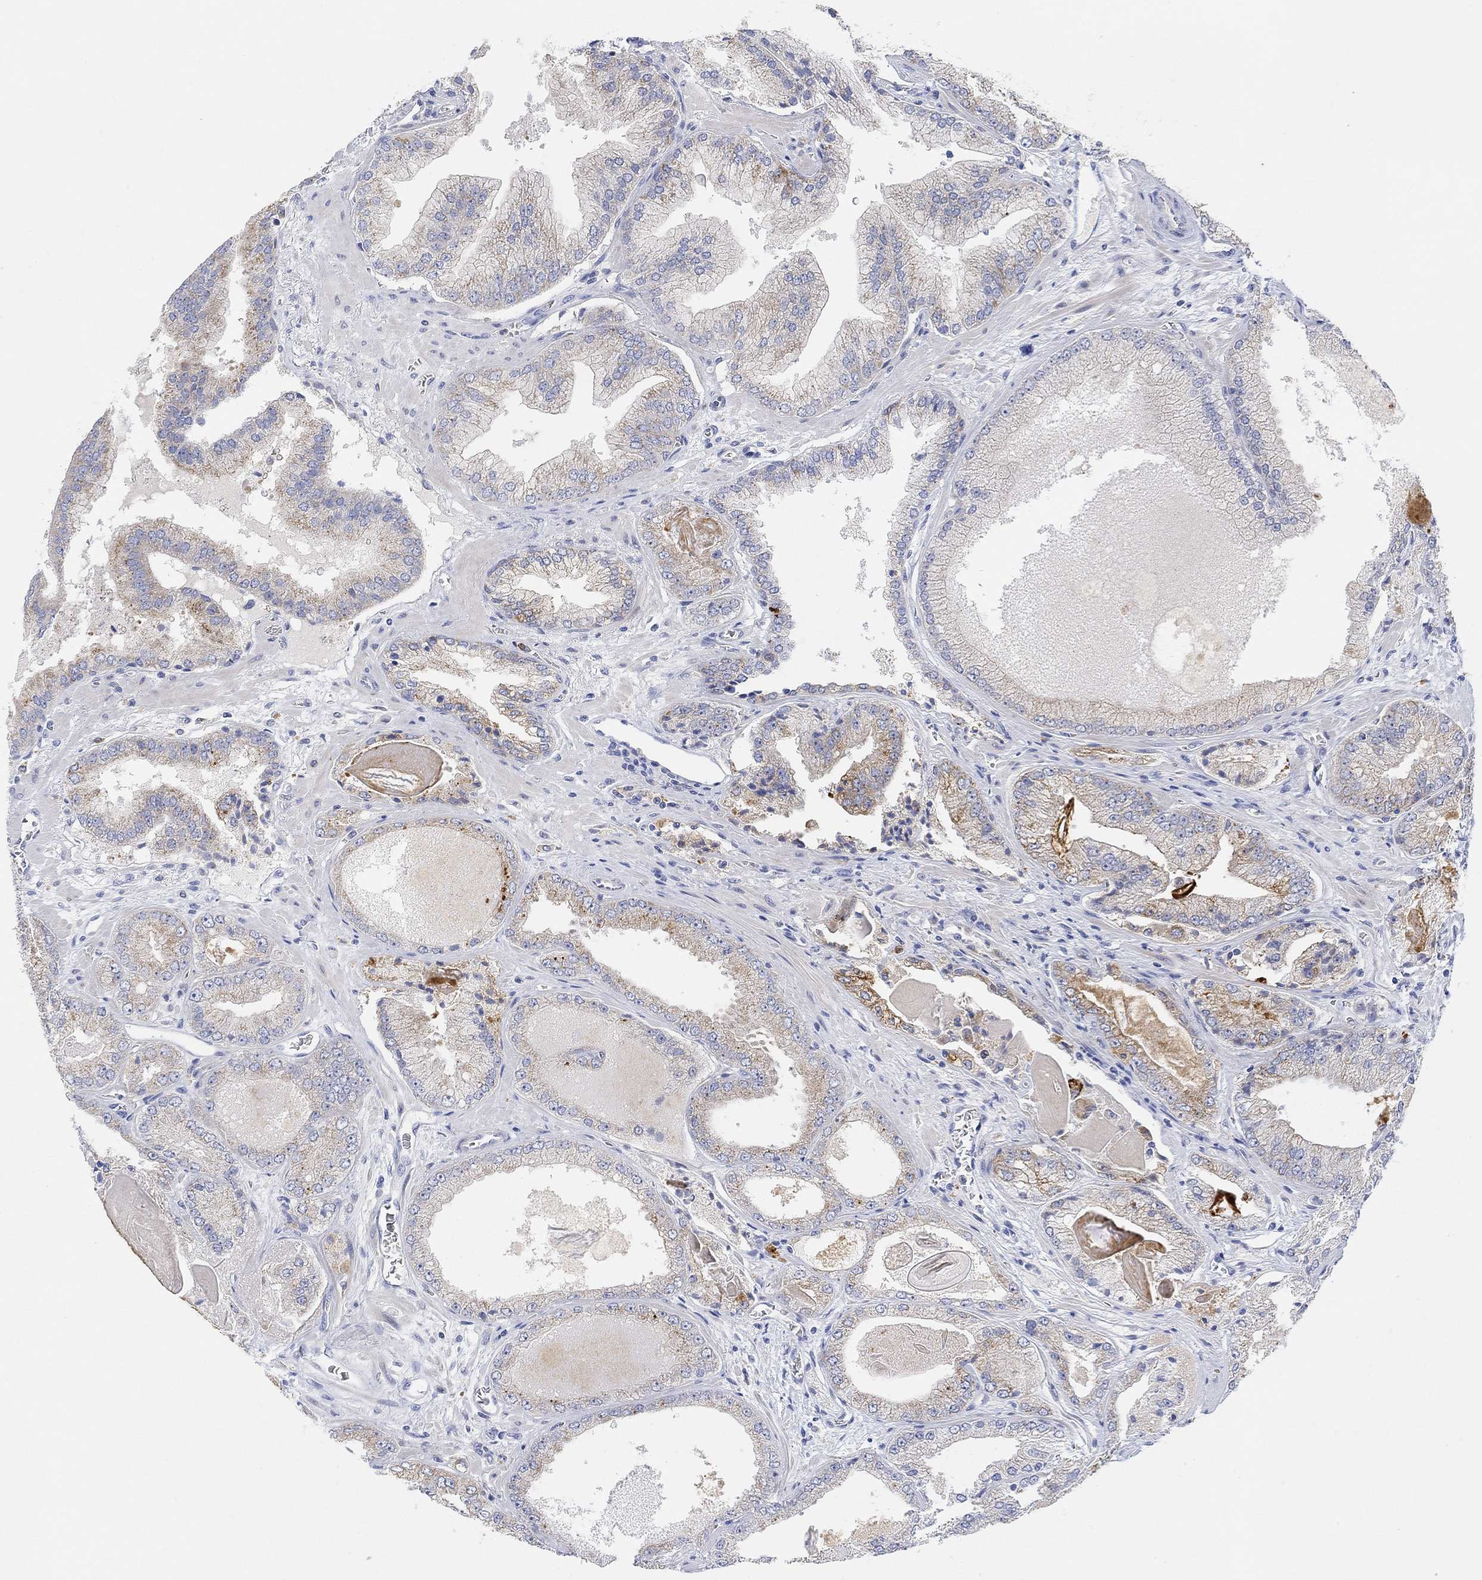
{"staining": {"intensity": "moderate", "quantity": "25%-75%", "location": "cytoplasmic/membranous"}, "tissue": "prostate cancer", "cell_type": "Tumor cells", "image_type": "cancer", "snomed": [{"axis": "morphology", "description": "Adenocarcinoma, Low grade"}, {"axis": "topography", "description": "Prostate"}], "caption": "Tumor cells reveal medium levels of moderate cytoplasmic/membranous expression in approximately 25%-75% of cells in human prostate low-grade adenocarcinoma. Nuclei are stained in blue.", "gene": "ACSL1", "patient": {"sex": "male", "age": 72}}